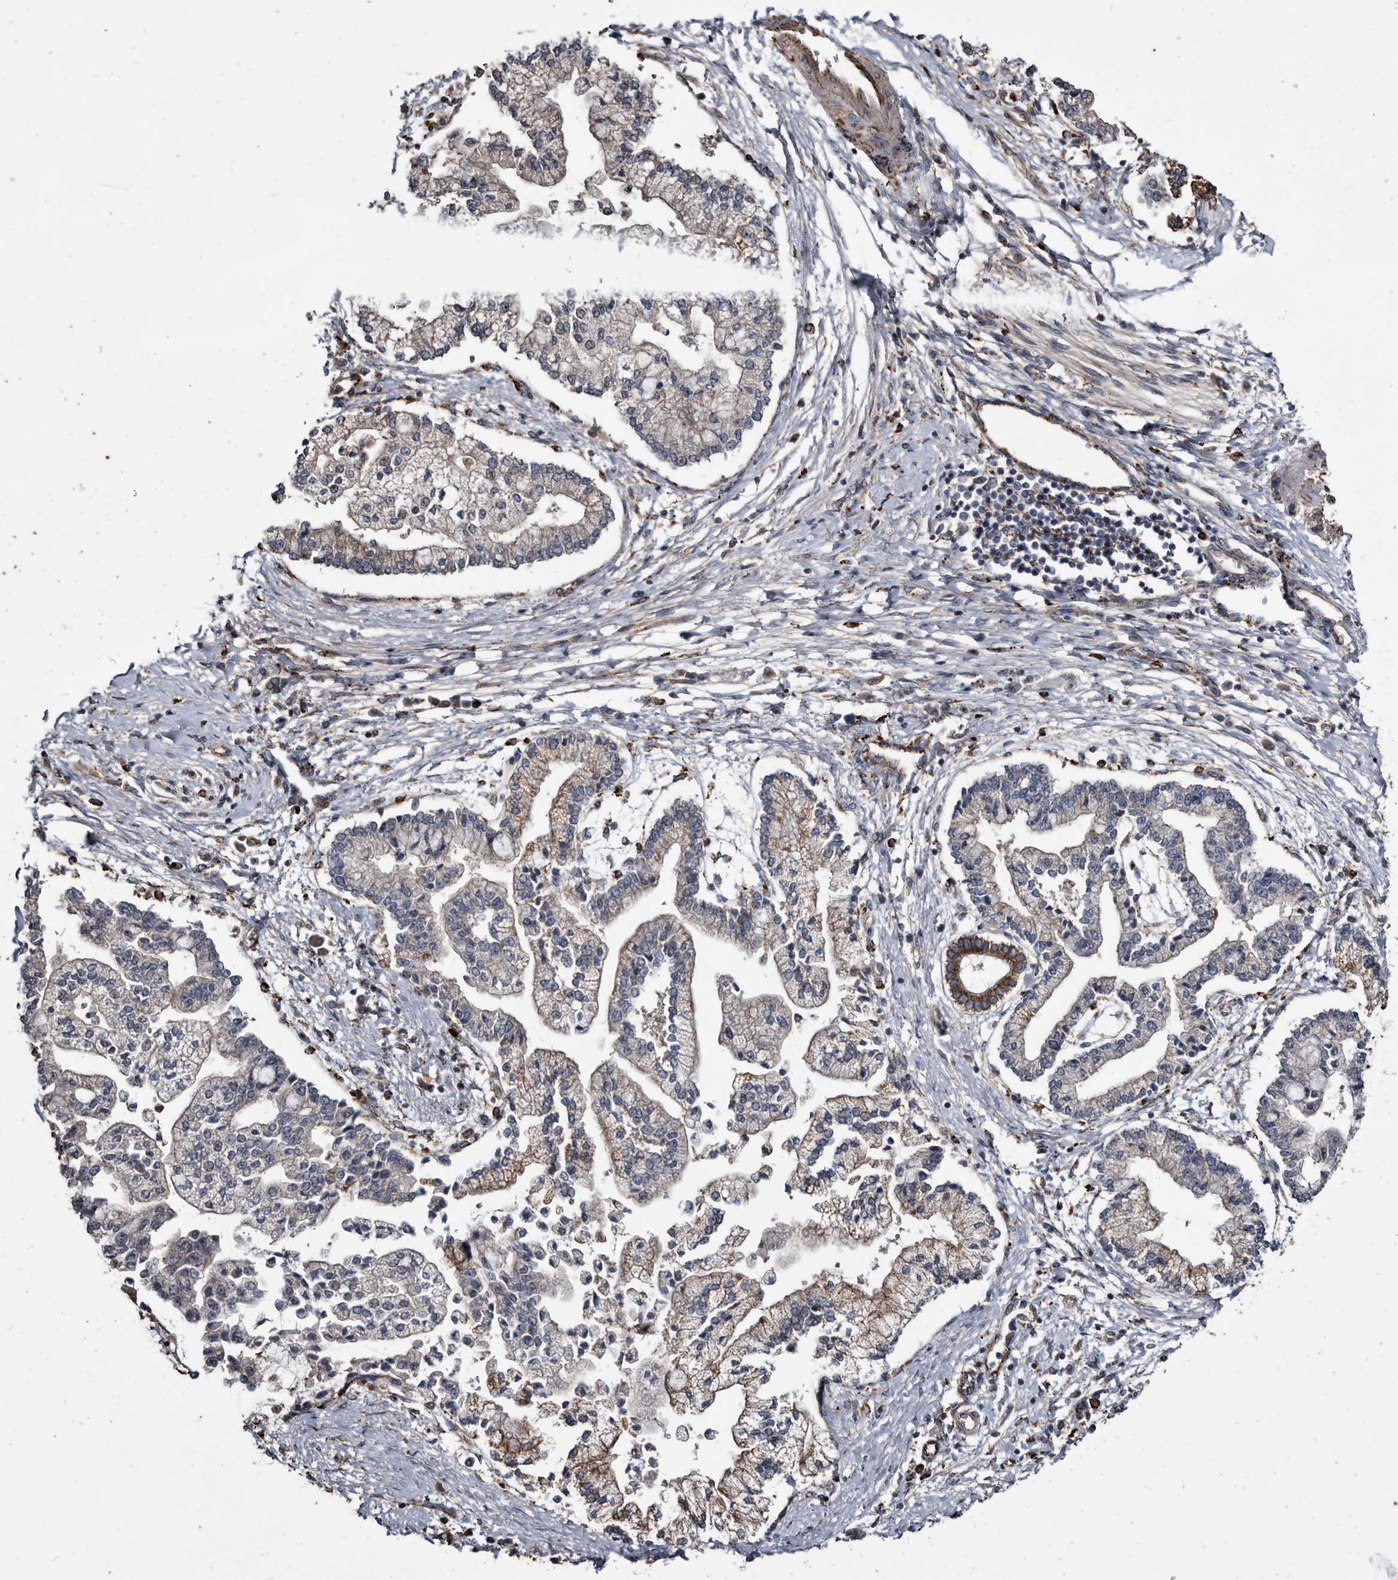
{"staining": {"intensity": "weak", "quantity": "25%-75%", "location": "cytoplasmic/membranous"}, "tissue": "liver cancer", "cell_type": "Tumor cells", "image_type": "cancer", "snomed": [{"axis": "morphology", "description": "Cholangiocarcinoma"}, {"axis": "topography", "description": "Liver"}], "caption": "Protein staining by immunohistochemistry exhibits weak cytoplasmic/membranous positivity in about 25%-75% of tumor cells in liver cholangiocarcinoma.", "gene": "CTSA", "patient": {"sex": "male", "age": 50}}